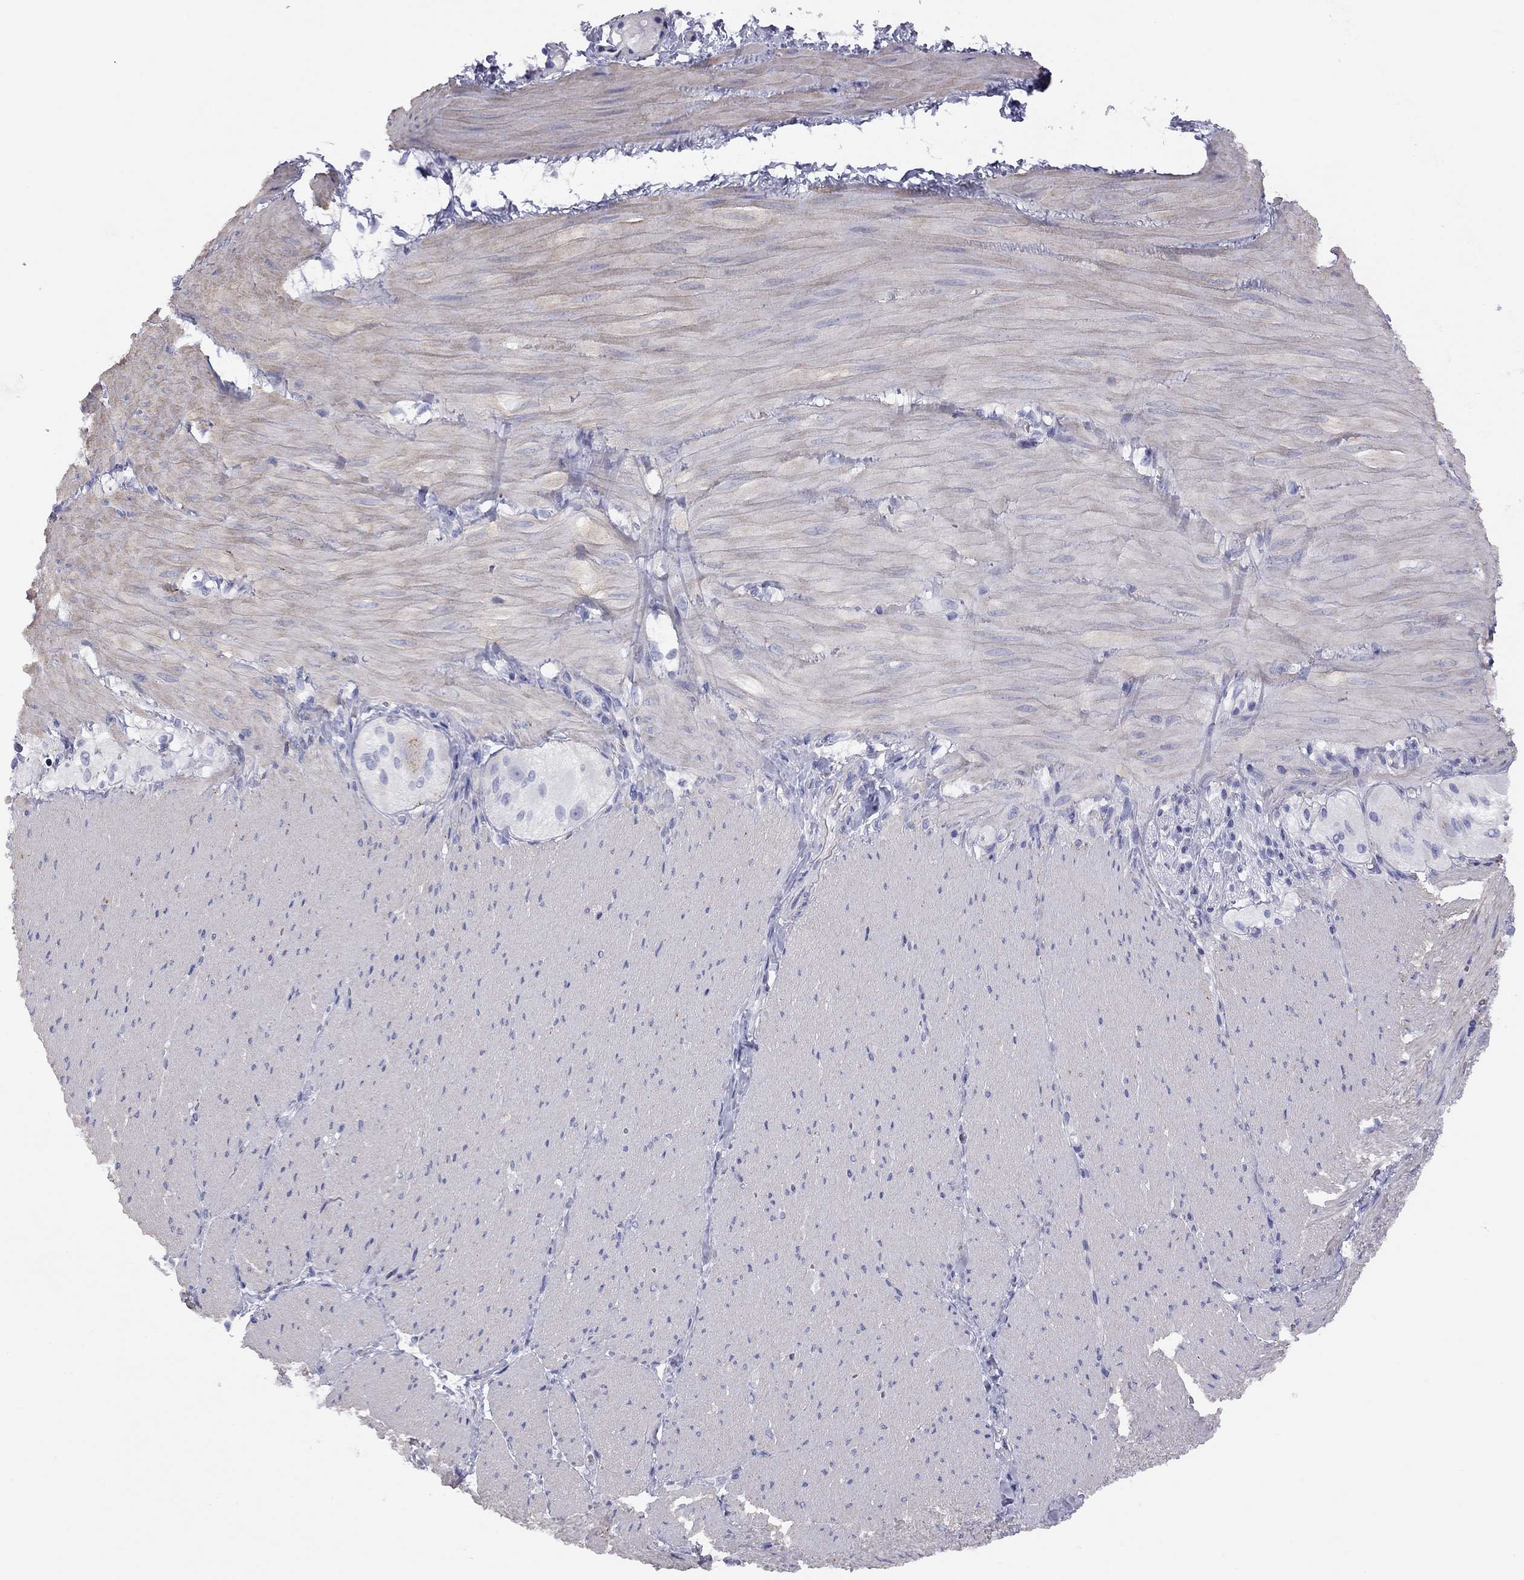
{"staining": {"intensity": "negative", "quantity": "none", "location": "none"}, "tissue": "adipose tissue", "cell_type": "Adipocytes", "image_type": "normal", "snomed": [{"axis": "morphology", "description": "Normal tissue, NOS"}, {"axis": "topography", "description": "Smooth muscle"}, {"axis": "topography", "description": "Duodenum"}, {"axis": "topography", "description": "Peripheral nerve tissue"}], "caption": "There is no significant staining in adipocytes of adipose tissue. (Immunohistochemistry, brightfield microscopy, high magnification).", "gene": "ADCYAP1", "patient": {"sex": "female", "age": 61}}